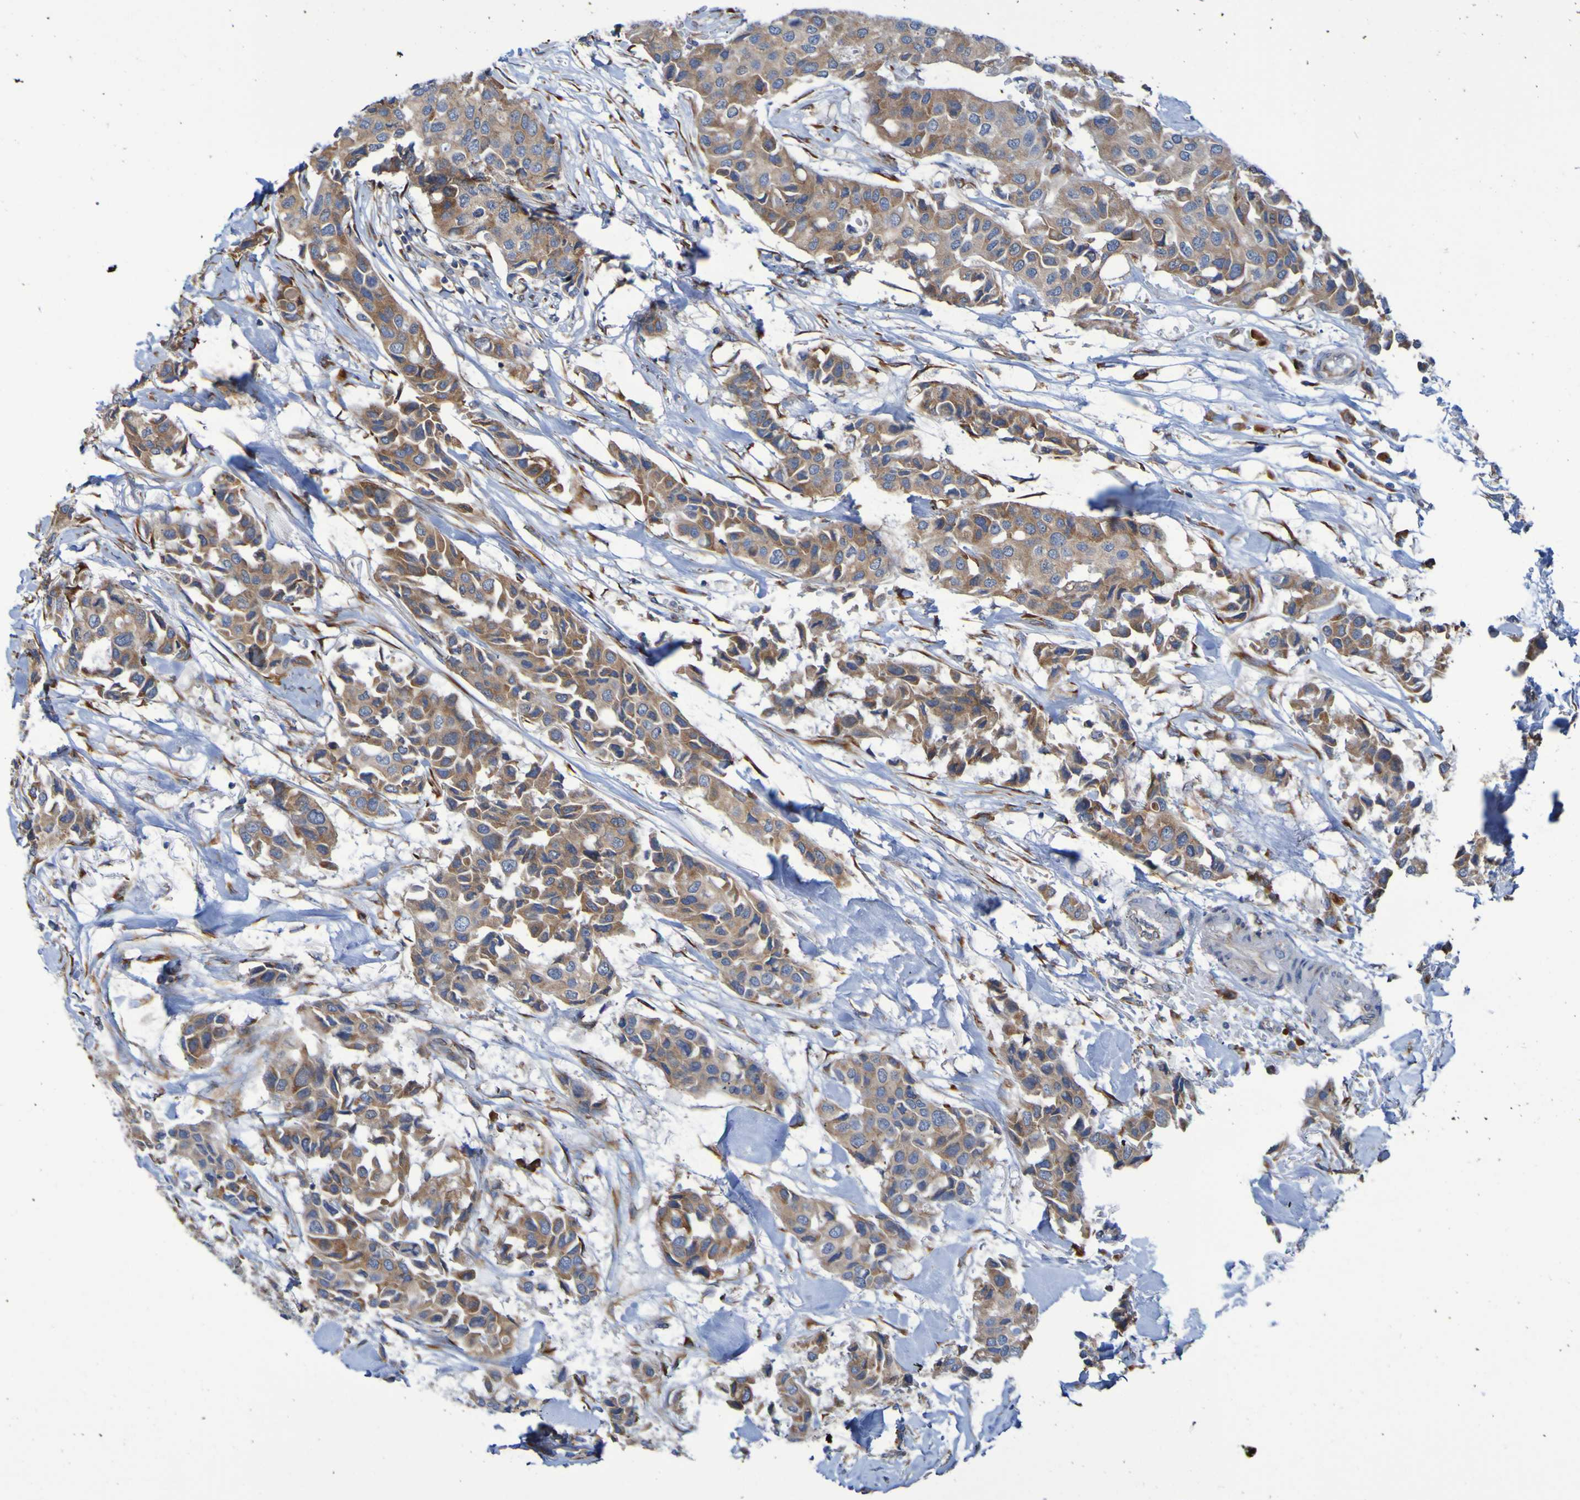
{"staining": {"intensity": "moderate", "quantity": ">75%", "location": "cytoplasmic/membranous"}, "tissue": "breast cancer", "cell_type": "Tumor cells", "image_type": "cancer", "snomed": [{"axis": "morphology", "description": "Duct carcinoma"}, {"axis": "topography", "description": "Breast"}], "caption": "The micrograph reveals immunohistochemical staining of breast infiltrating ductal carcinoma. There is moderate cytoplasmic/membranous positivity is present in approximately >75% of tumor cells.", "gene": "FKBP3", "patient": {"sex": "female", "age": 80}}